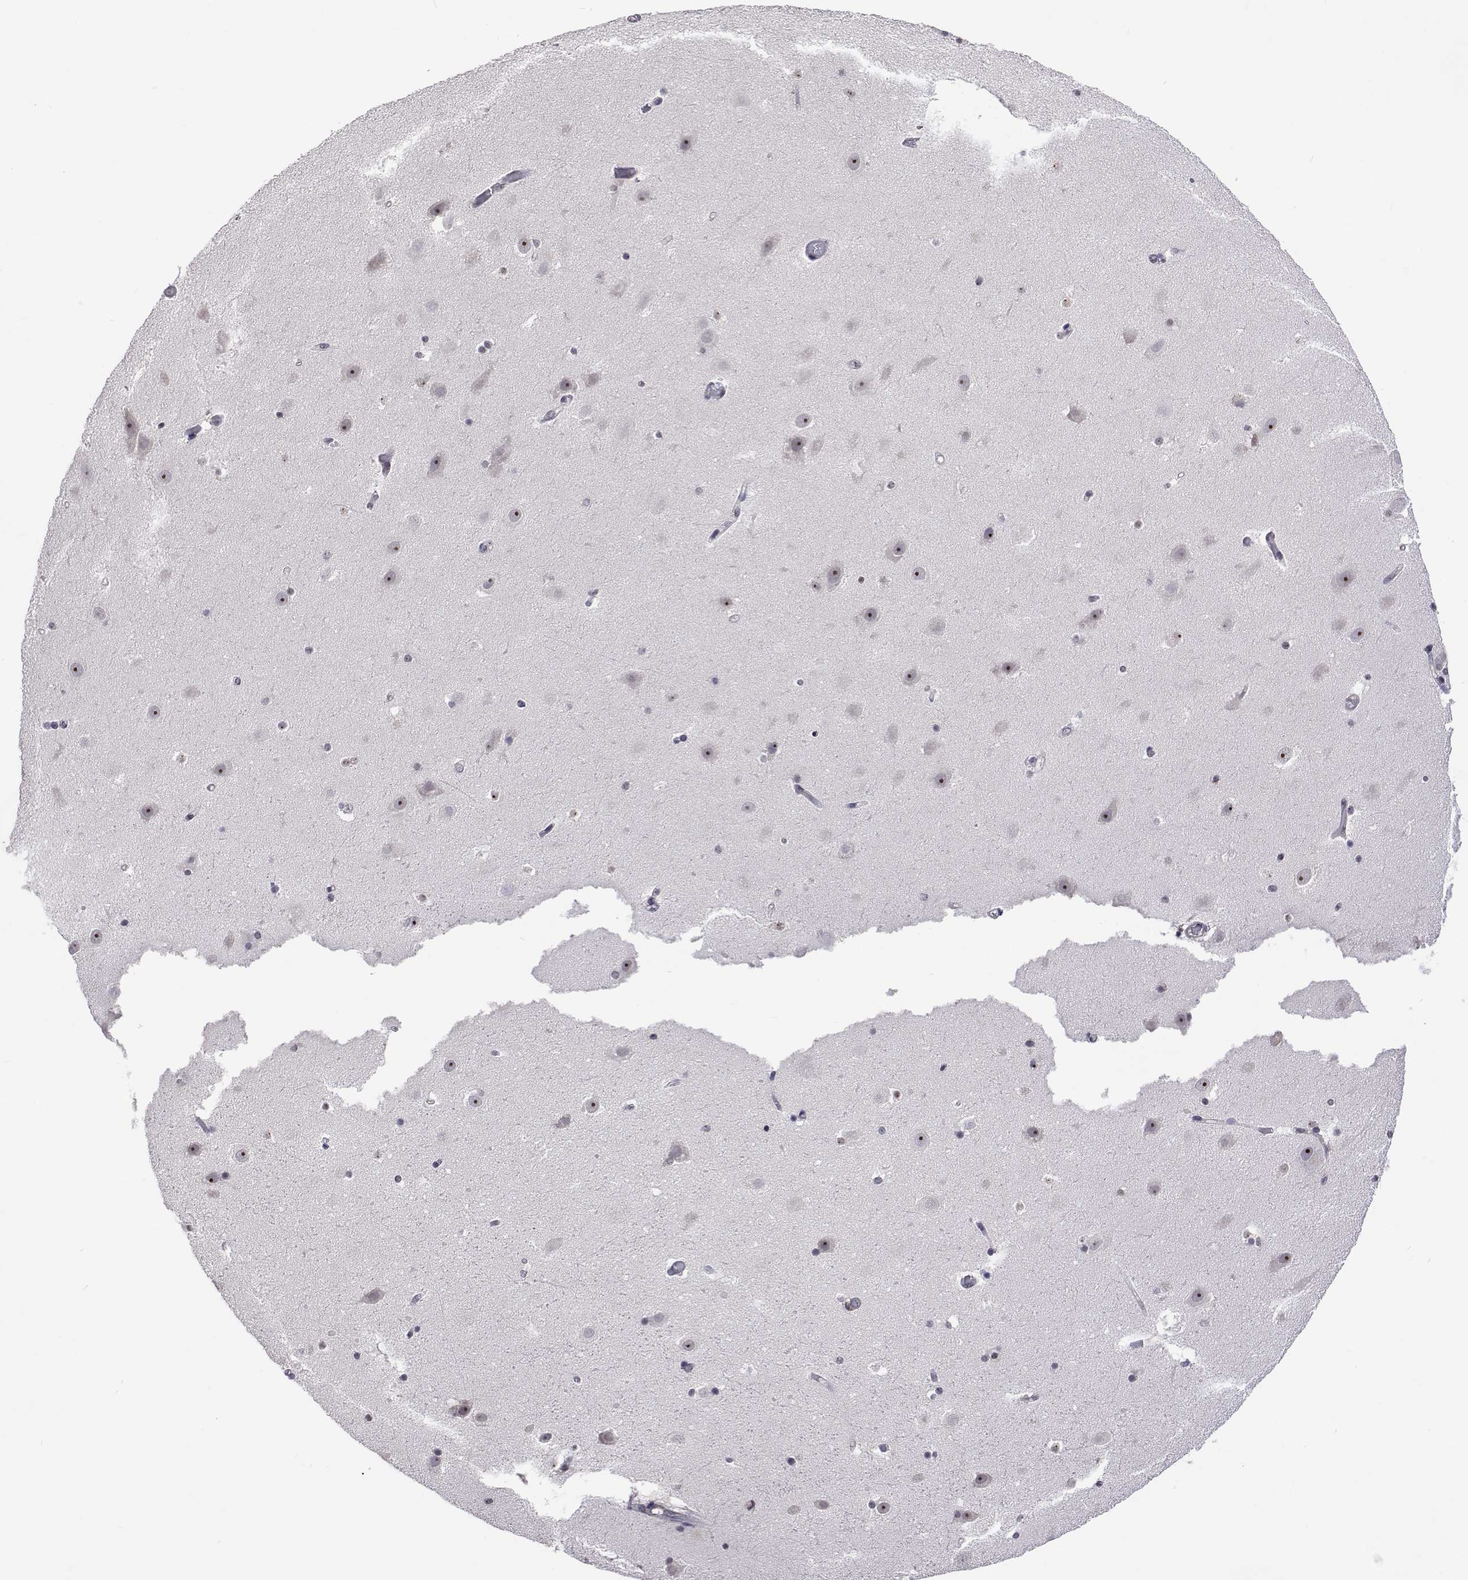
{"staining": {"intensity": "negative", "quantity": "none", "location": "none"}, "tissue": "hippocampus", "cell_type": "Glial cells", "image_type": "normal", "snomed": [{"axis": "morphology", "description": "Normal tissue, NOS"}, {"axis": "topography", "description": "Hippocampus"}], "caption": "Protein analysis of normal hippocampus shows no significant staining in glial cells. (DAB immunohistochemistry, high magnification).", "gene": "NHP2", "patient": {"sex": "male", "age": 26}}